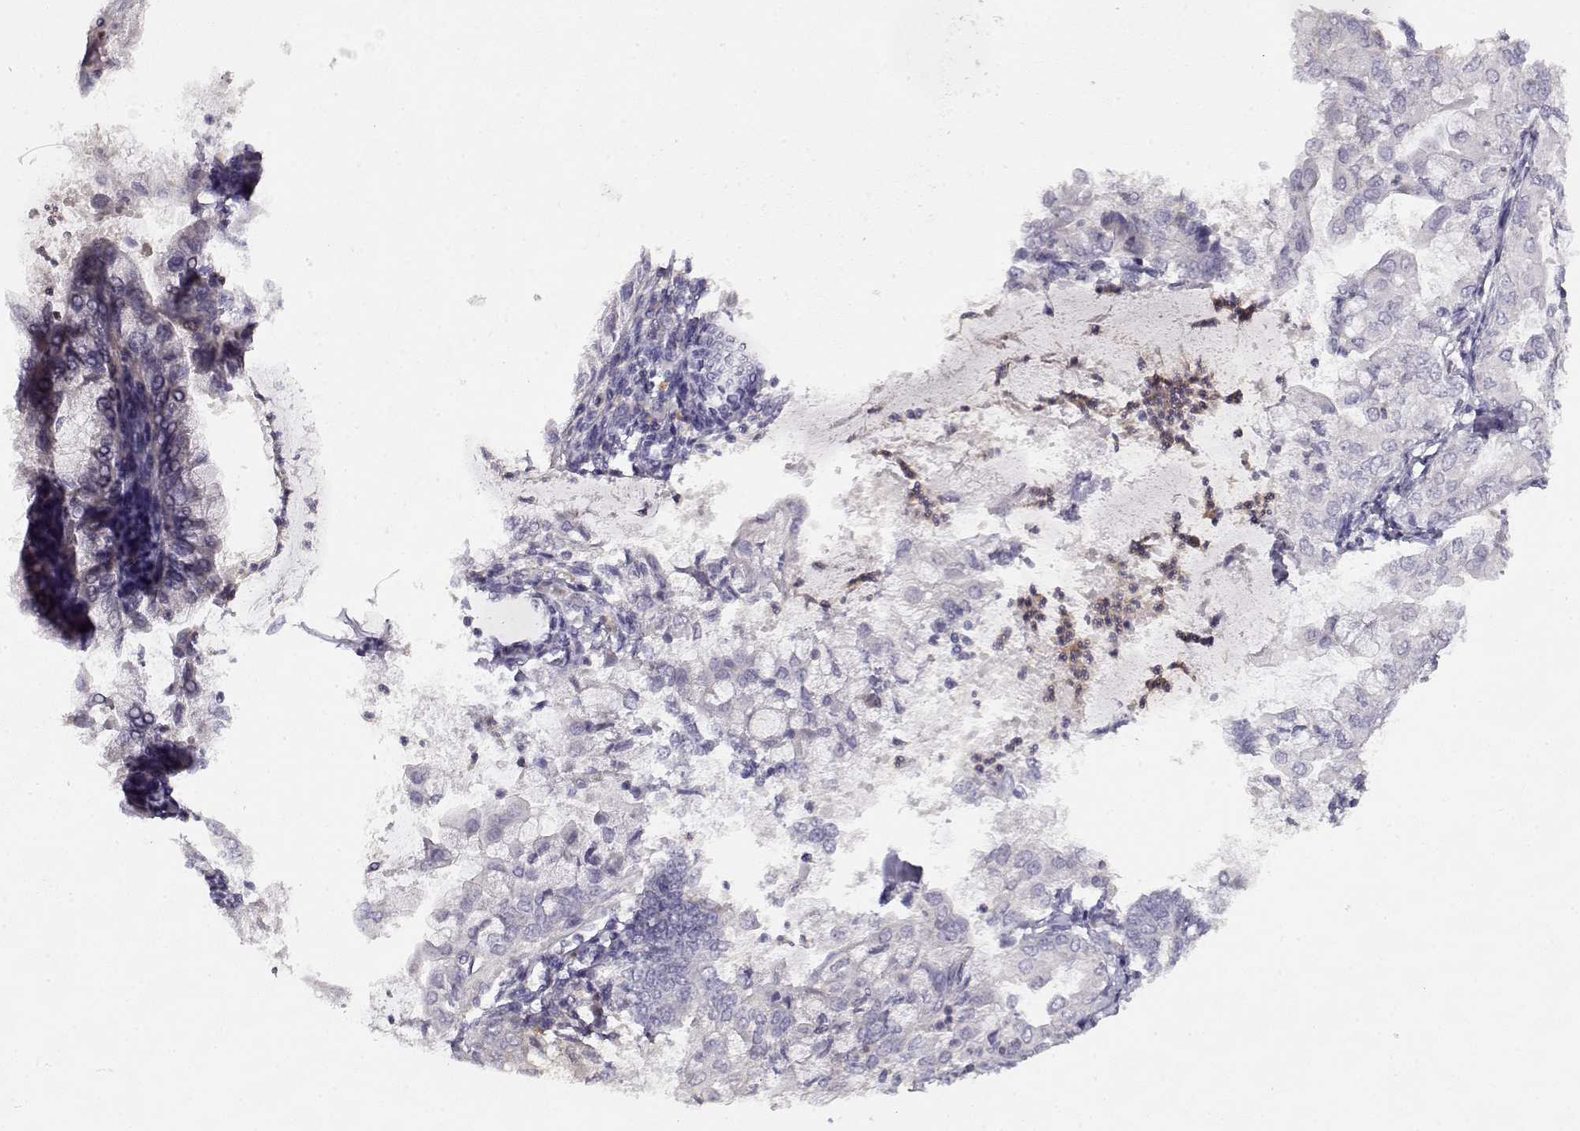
{"staining": {"intensity": "negative", "quantity": "none", "location": "none"}, "tissue": "endometrial cancer", "cell_type": "Tumor cells", "image_type": "cancer", "snomed": [{"axis": "morphology", "description": "Adenocarcinoma, NOS"}, {"axis": "topography", "description": "Endometrium"}], "caption": "A high-resolution micrograph shows immunohistochemistry staining of endometrial cancer, which reveals no significant positivity in tumor cells.", "gene": "VAV1", "patient": {"sex": "female", "age": 68}}